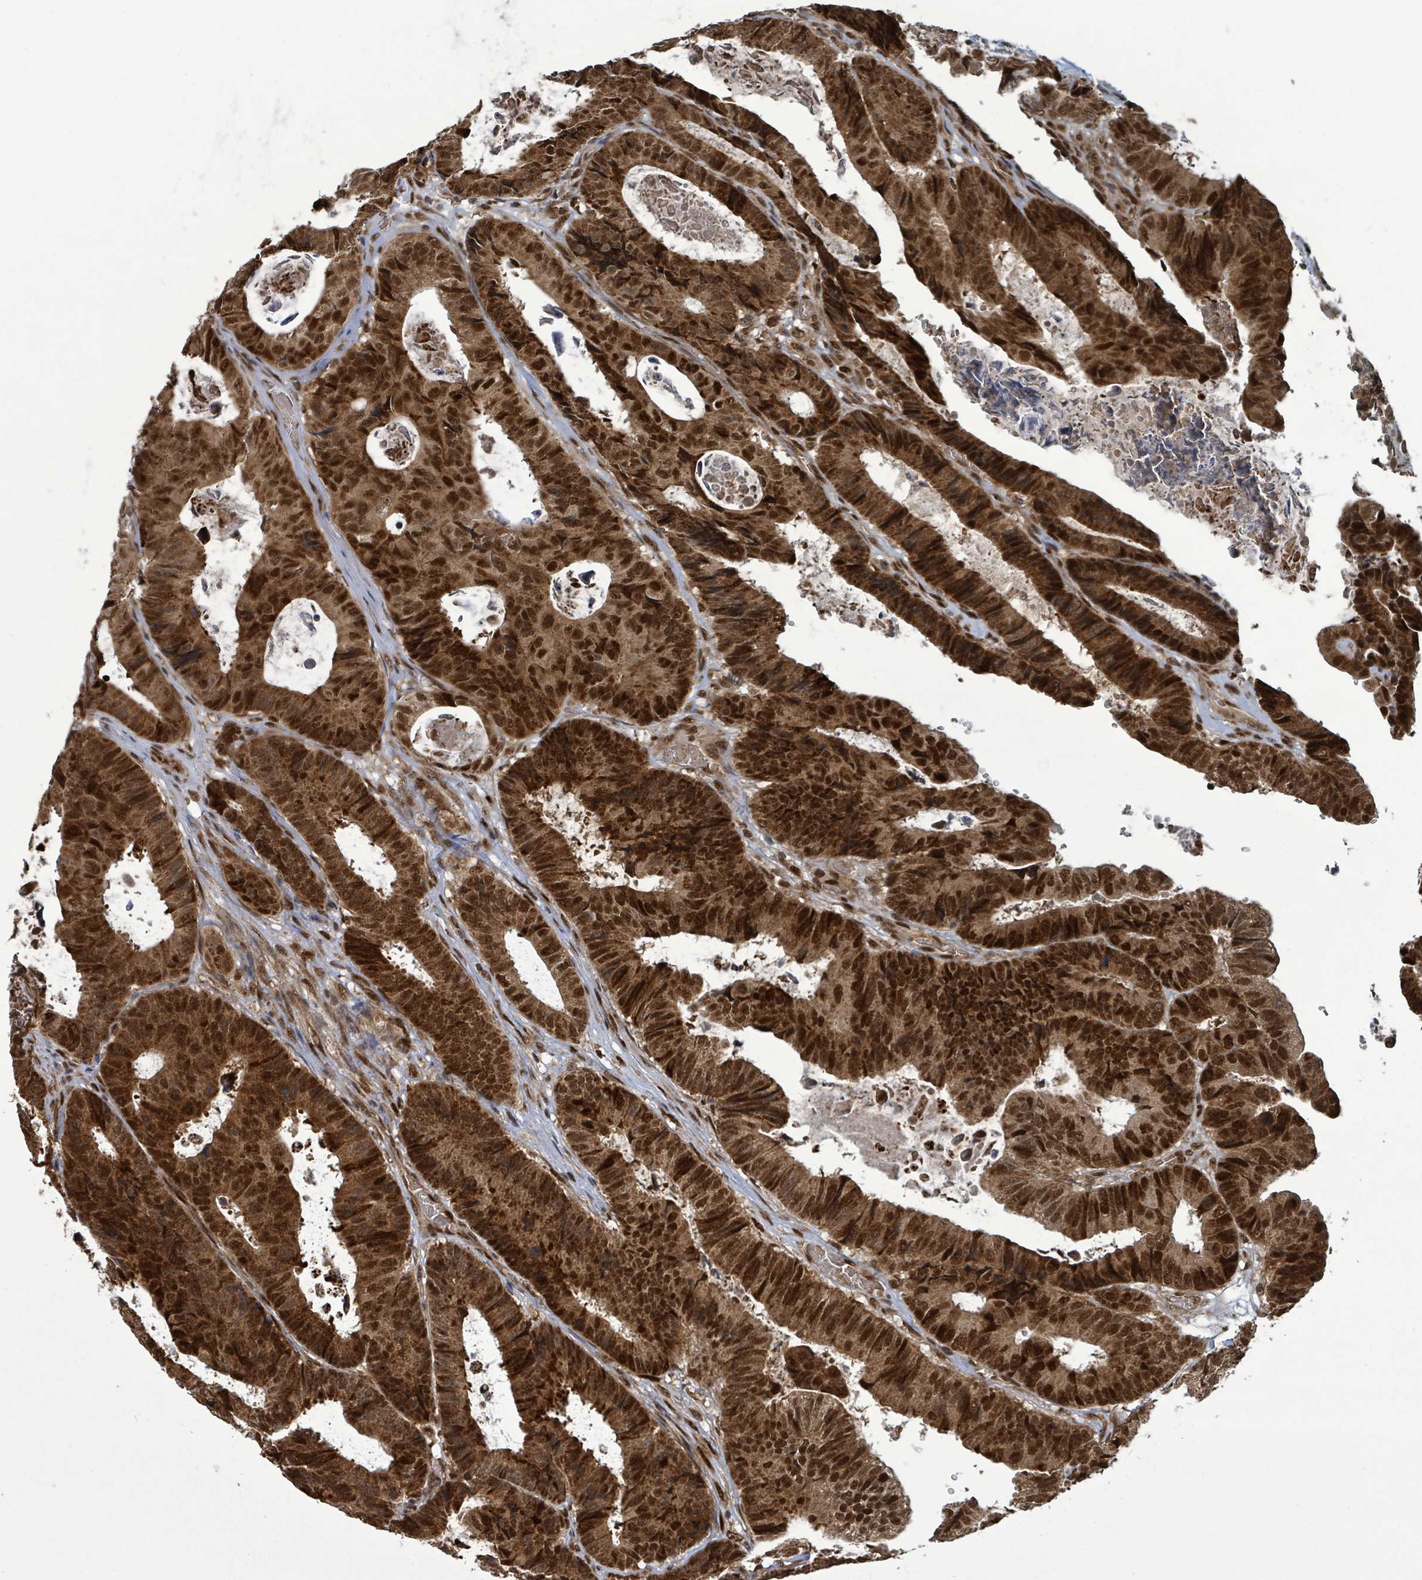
{"staining": {"intensity": "strong", "quantity": ">75%", "location": "nuclear"}, "tissue": "colorectal cancer", "cell_type": "Tumor cells", "image_type": "cancer", "snomed": [{"axis": "morphology", "description": "Adenocarcinoma, NOS"}, {"axis": "topography", "description": "Colon"}], "caption": "Immunohistochemical staining of human colorectal cancer demonstrates high levels of strong nuclear protein positivity in about >75% of tumor cells.", "gene": "PATZ1", "patient": {"sex": "male", "age": 85}}